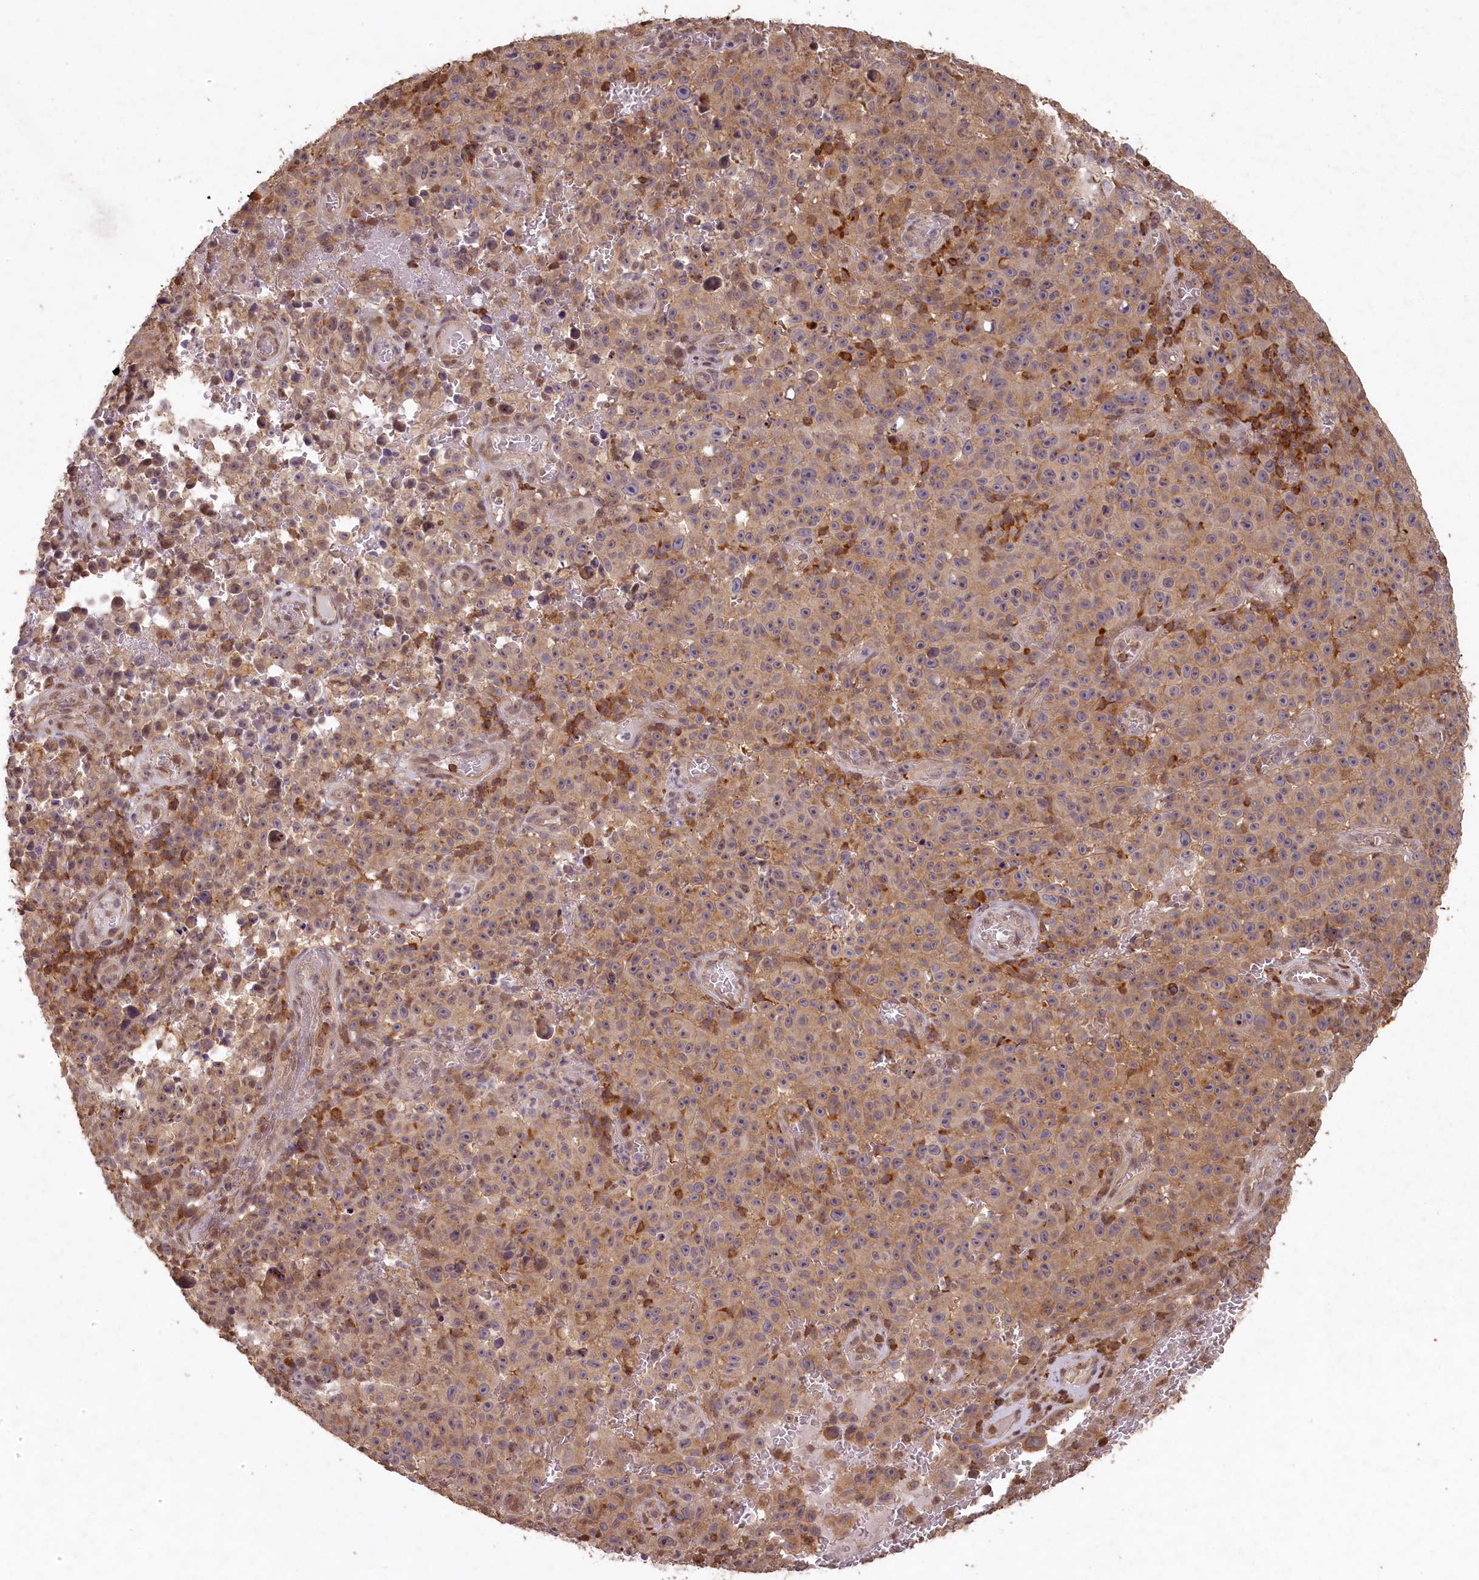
{"staining": {"intensity": "weak", "quantity": "<25%", "location": "cytoplasmic/membranous"}, "tissue": "melanoma", "cell_type": "Tumor cells", "image_type": "cancer", "snomed": [{"axis": "morphology", "description": "Malignant melanoma, NOS"}, {"axis": "topography", "description": "Skin"}], "caption": "Protein analysis of melanoma reveals no significant staining in tumor cells.", "gene": "MADD", "patient": {"sex": "female", "age": 82}}